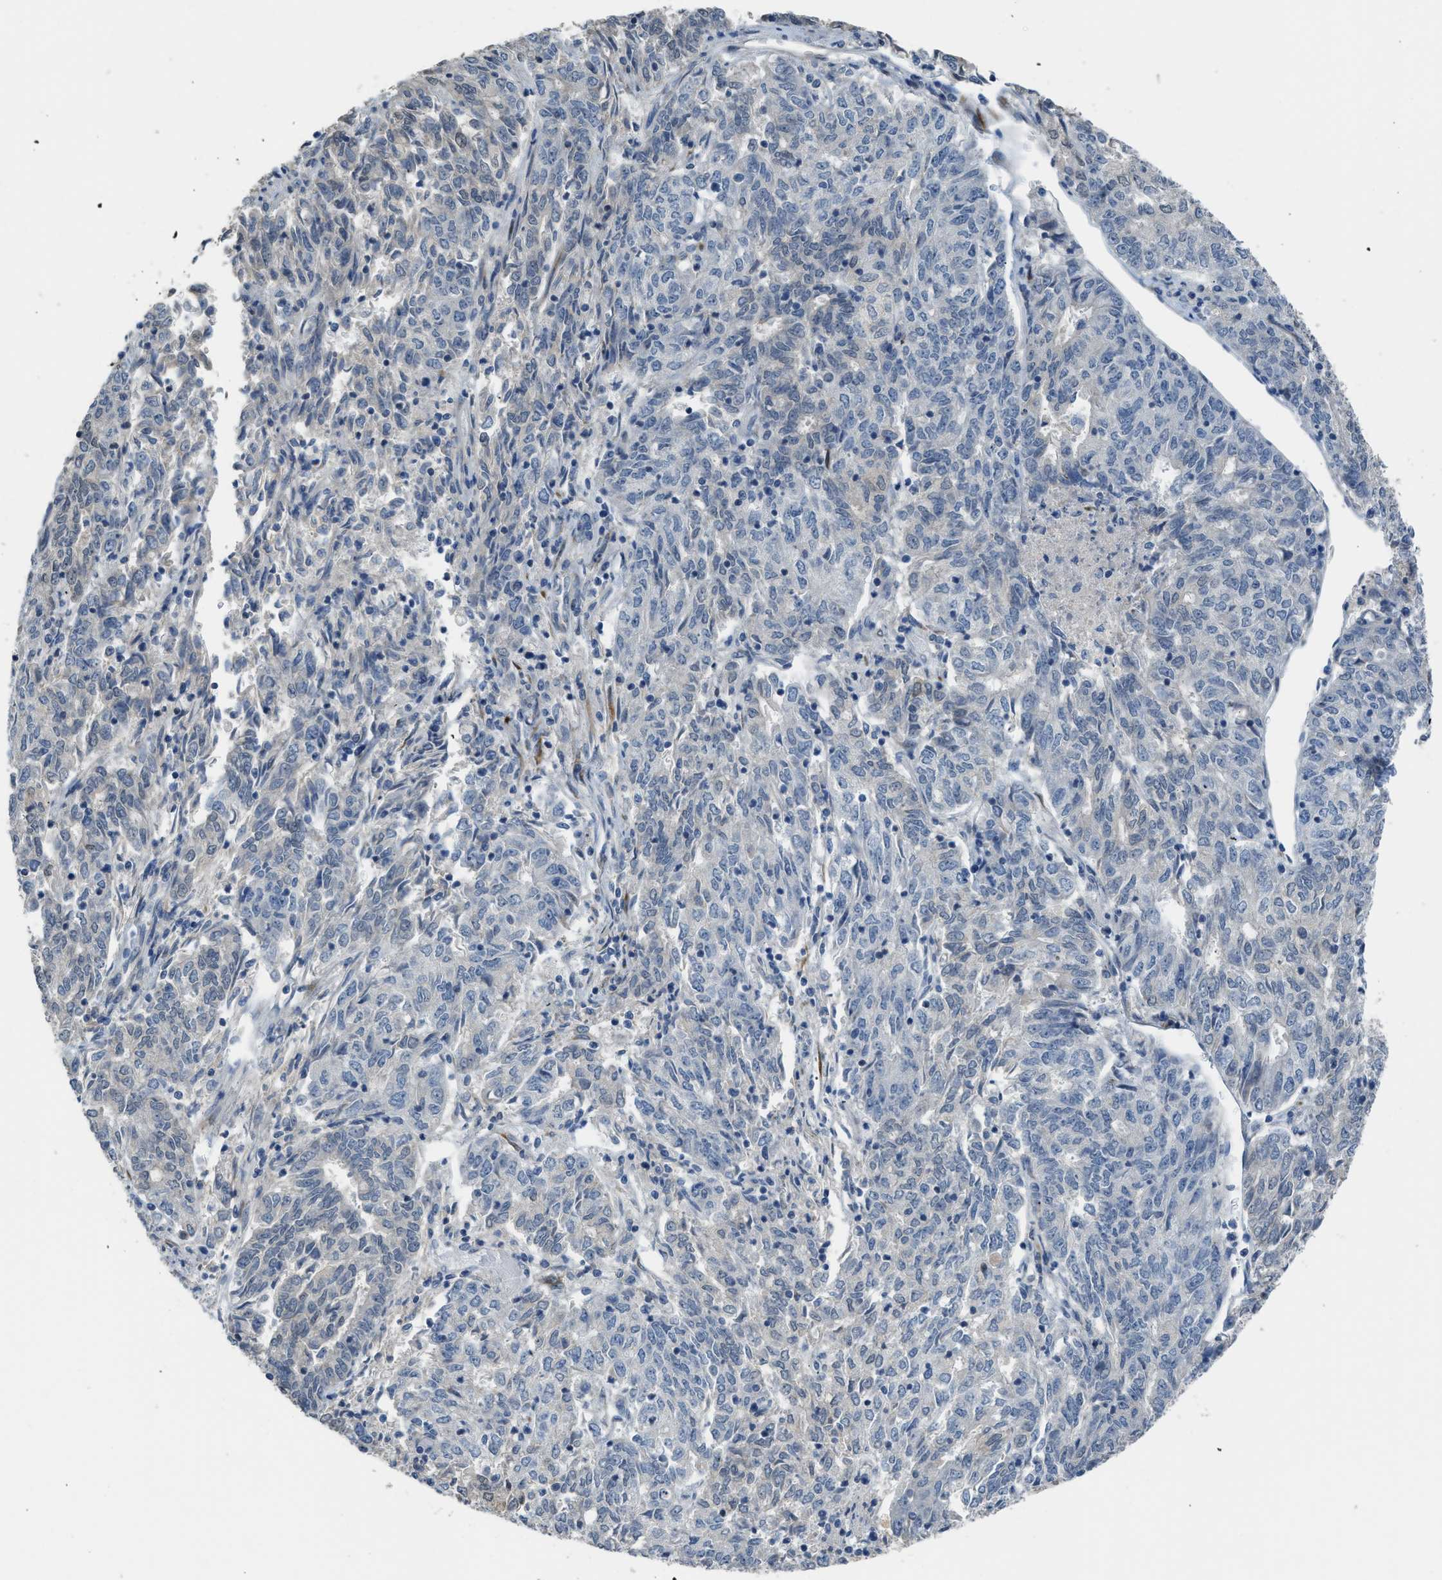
{"staining": {"intensity": "negative", "quantity": "none", "location": "none"}, "tissue": "endometrial cancer", "cell_type": "Tumor cells", "image_type": "cancer", "snomed": [{"axis": "morphology", "description": "Adenocarcinoma, NOS"}, {"axis": "topography", "description": "Endometrium"}], "caption": "Adenocarcinoma (endometrial) was stained to show a protein in brown. There is no significant positivity in tumor cells.", "gene": "TMEM154", "patient": {"sex": "female", "age": 80}}